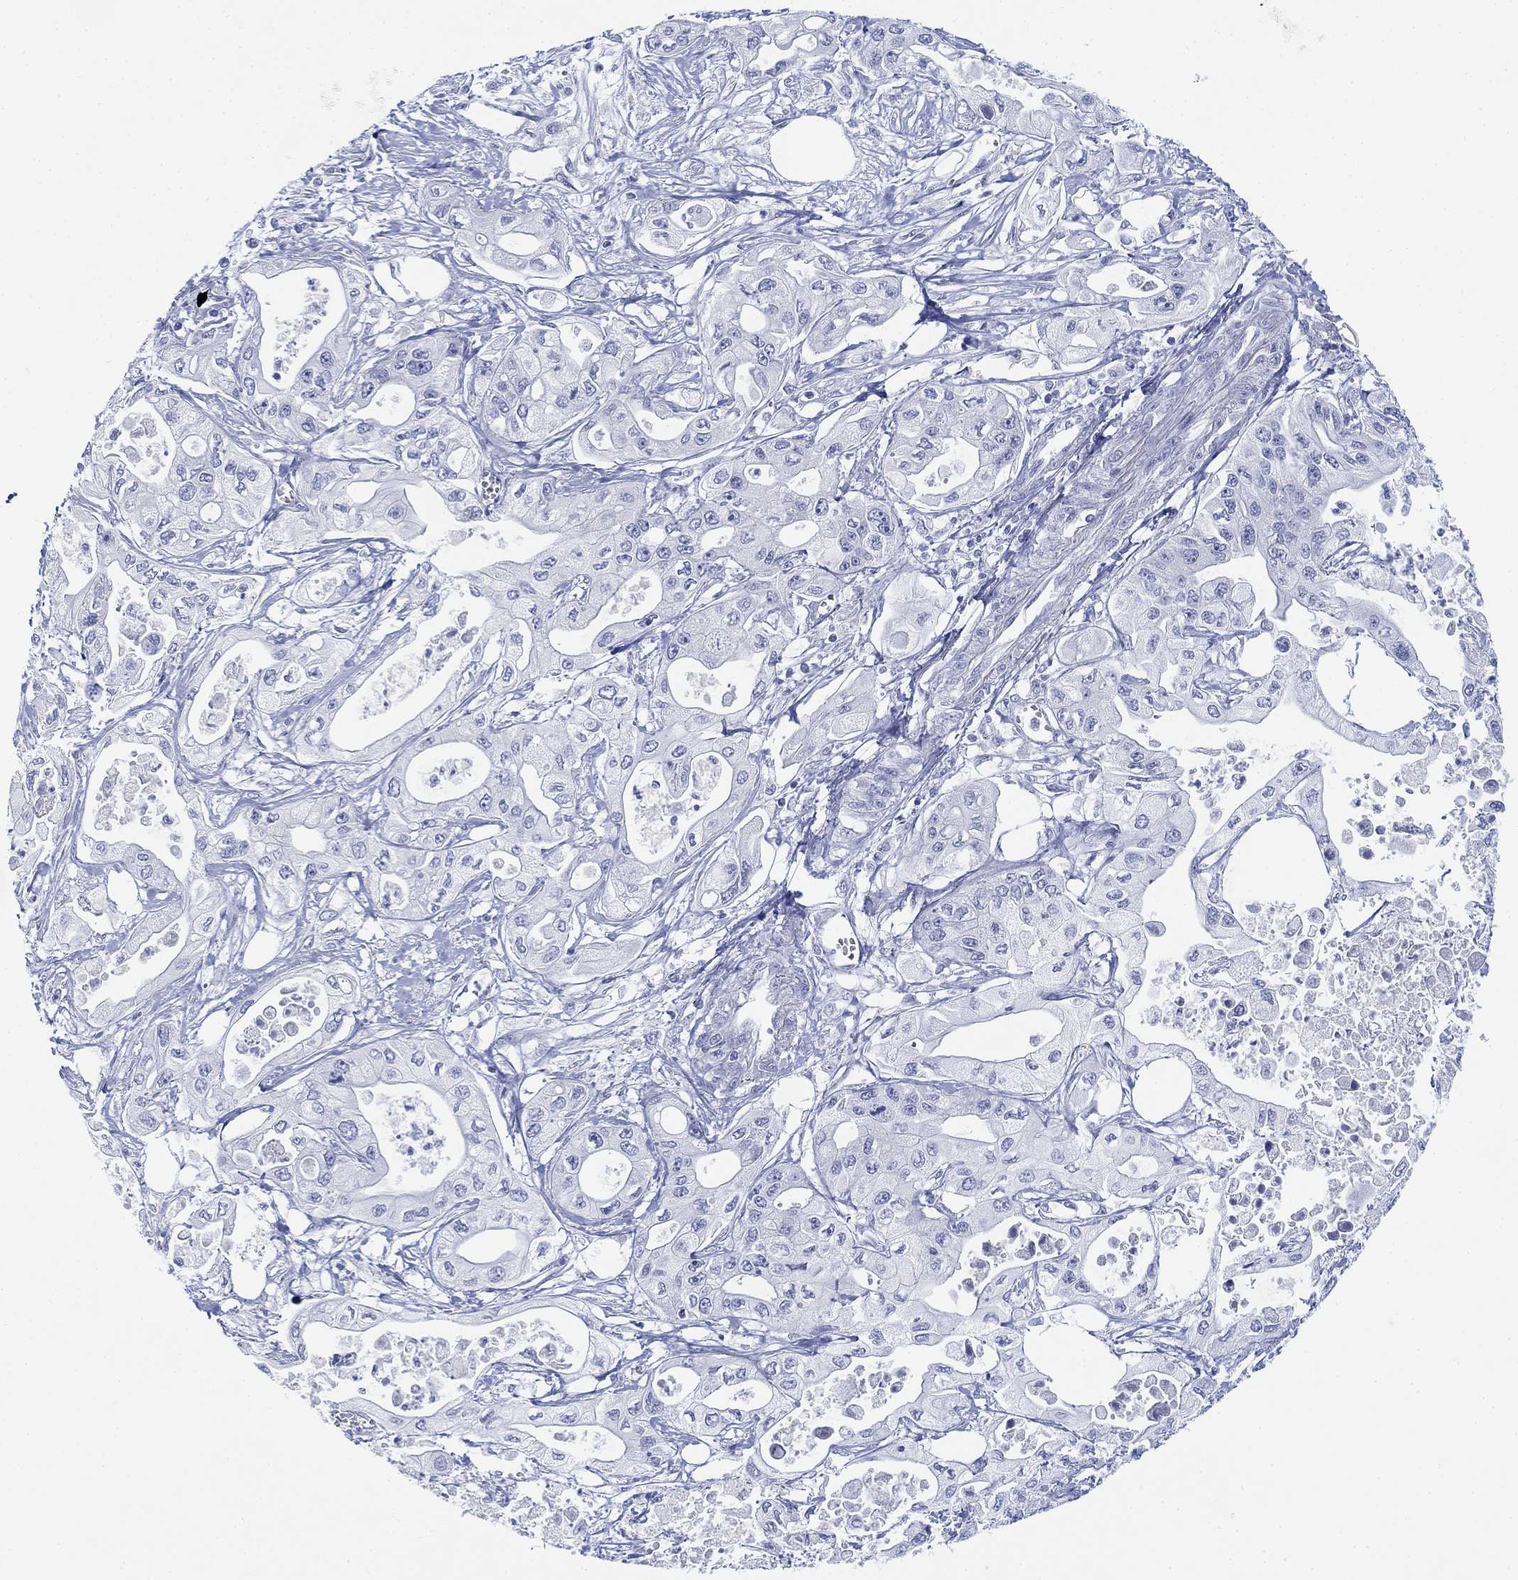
{"staining": {"intensity": "negative", "quantity": "none", "location": "none"}, "tissue": "pancreatic cancer", "cell_type": "Tumor cells", "image_type": "cancer", "snomed": [{"axis": "morphology", "description": "Adenocarcinoma, NOS"}, {"axis": "topography", "description": "Pancreas"}], "caption": "The immunohistochemistry micrograph has no significant expression in tumor cells of pancreatic cancer (adenocarcinoma) tissue.", "gene": "GCNA", "patient": {"sex": "male", "age": 70}}